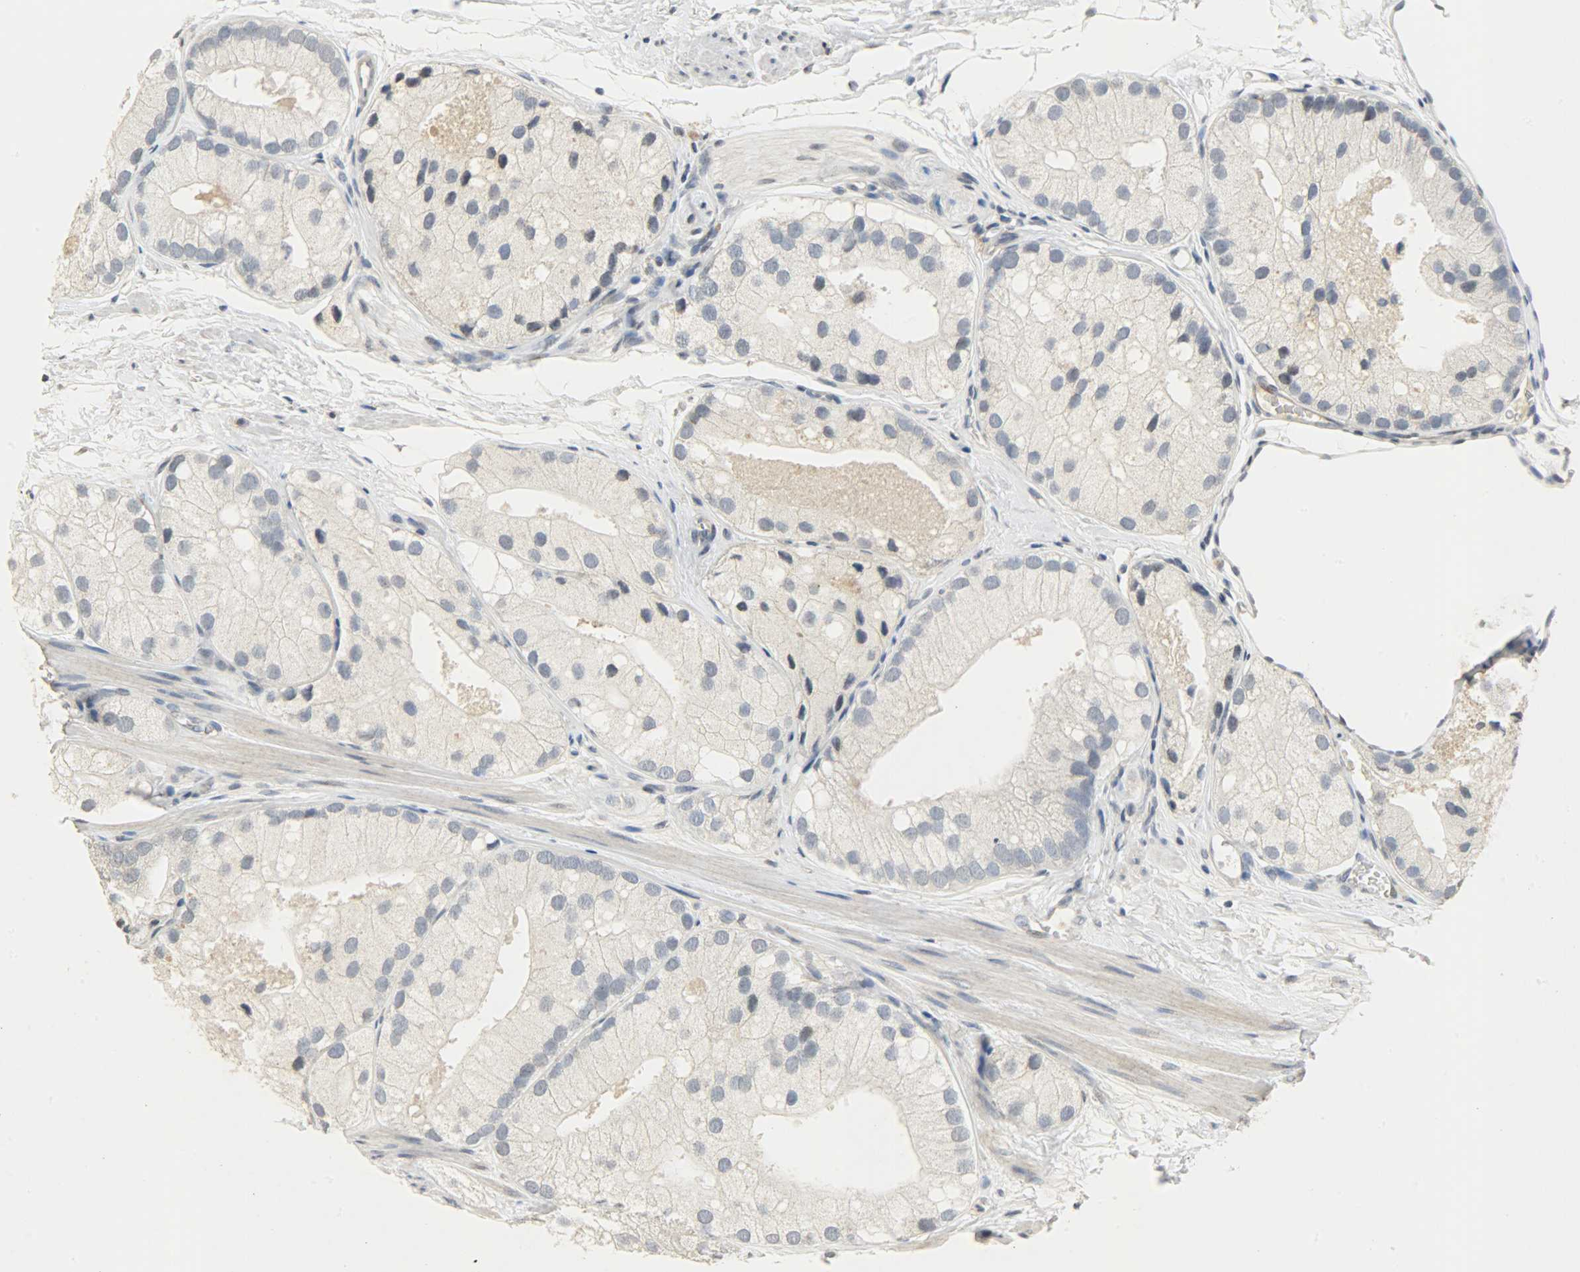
{"staining": {"intensity": "negative", "quantity": "none", "location": "none"}, "tissue": "prostate cancer", "cell_type": "Tumor cells", "image_type": "cancer", "snomed": [{"axis": "morphology", "description": "Adenocarcinoma, Low grade"}, {"axis": "topography", "description": "Prostate"}], "caption": "Prostate cancer (low-grade adenocarcinoma) stained for a protein using IHC reveals no positivity tumor cells.", "gene": "DNAJB6", "patient": {"sex": "male", "age": 69}}